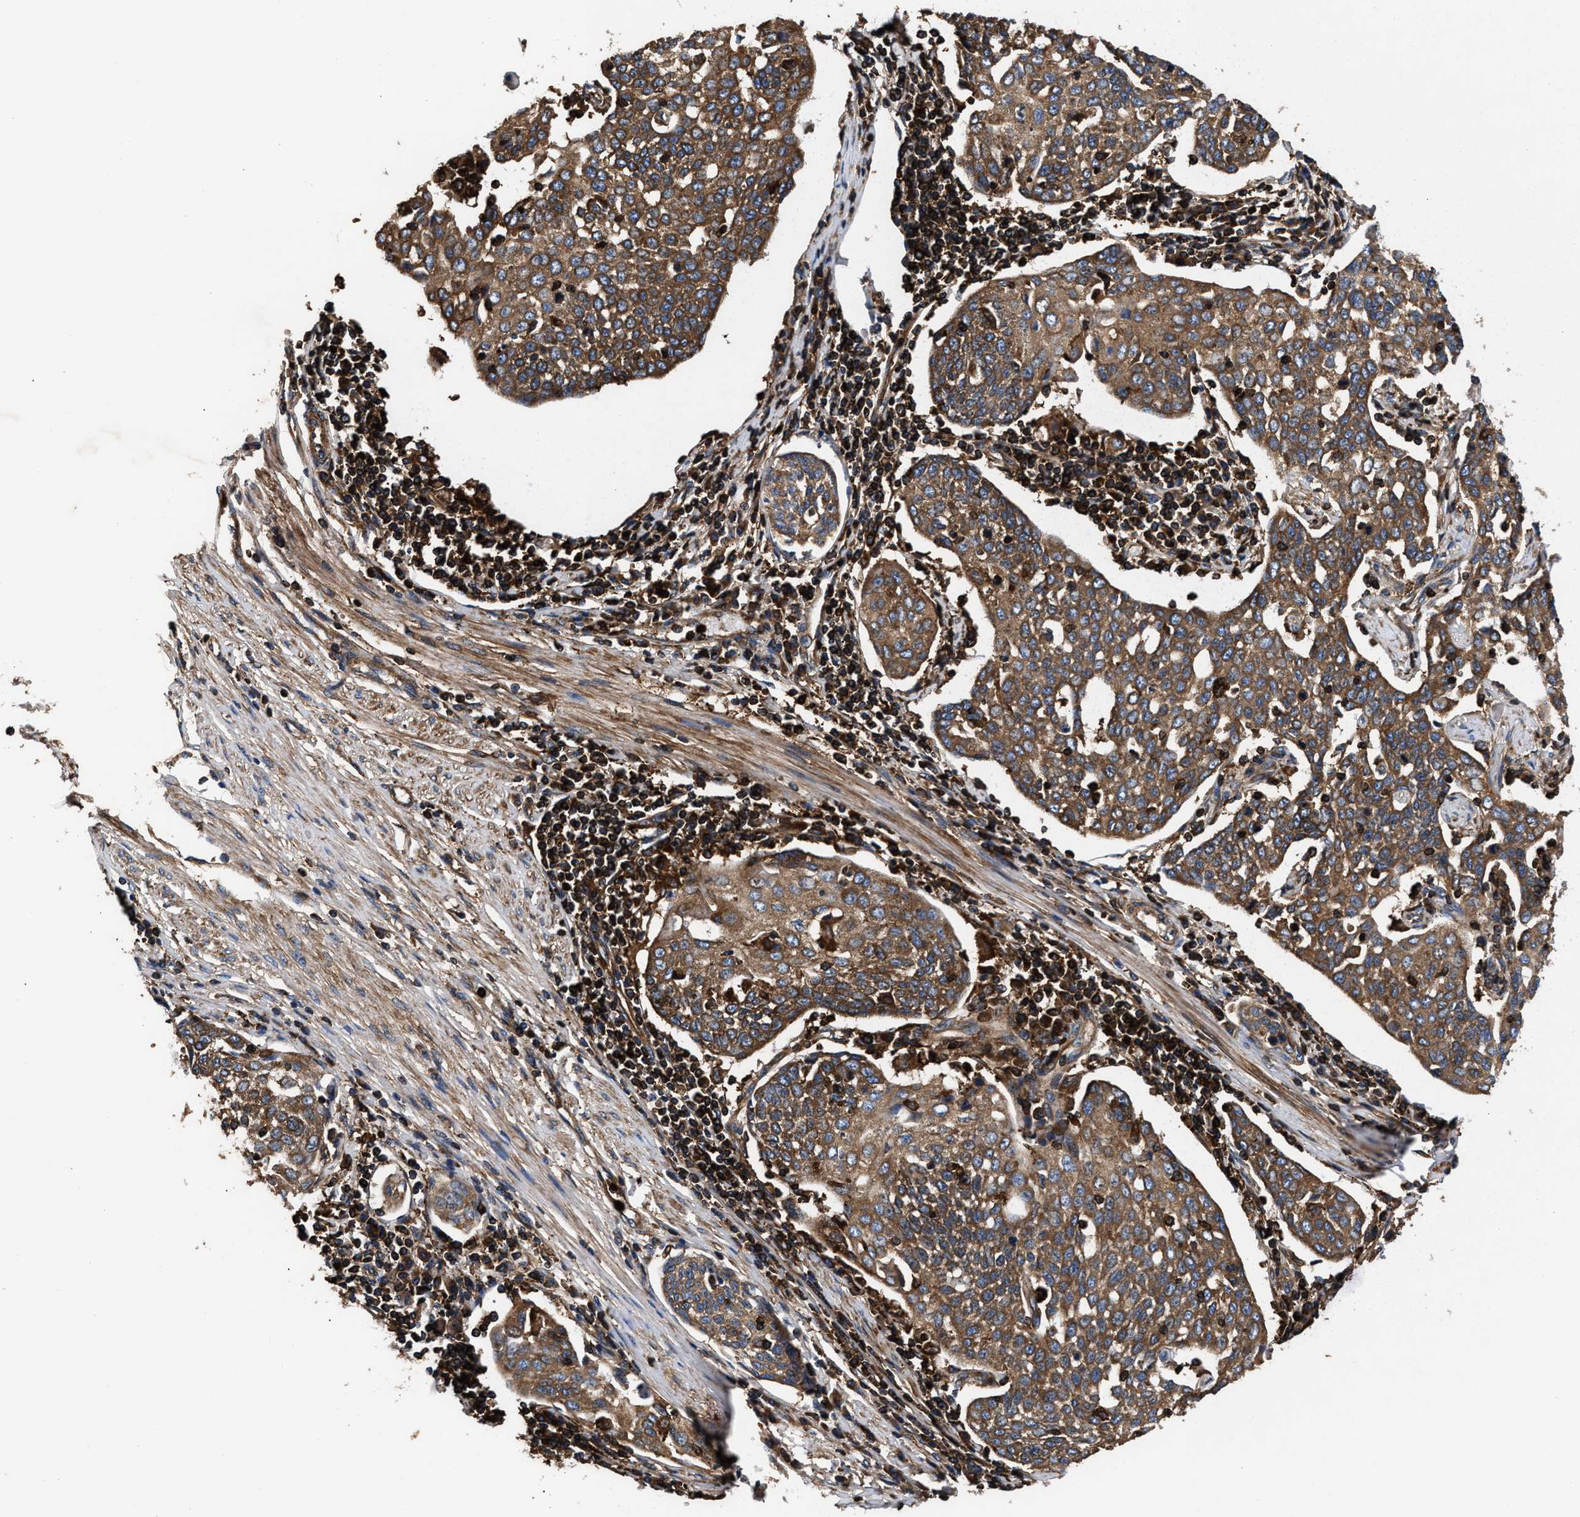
{"staining": {"intensity": "strong", "quantity": ">75%", "location": "cytoplasmic/membranous"}, "tissue": "cervical cancer", "cell_type": "Tumor cells", "image_type": "cancer", "snomed": [{"axis": "morphology", "description": "Squamous cell carcinoma, NOS"}, {"axis": "topography", "description": "Cervix"}], "caption": "Protein positivity by IHC reveals strong cytoplasmic/membranous positivity in about >75% of tumor cells in squamous cell carcinoma (cervical).", "gene": "KYAT1", "patient": {"sex": "female", "age": 34}}